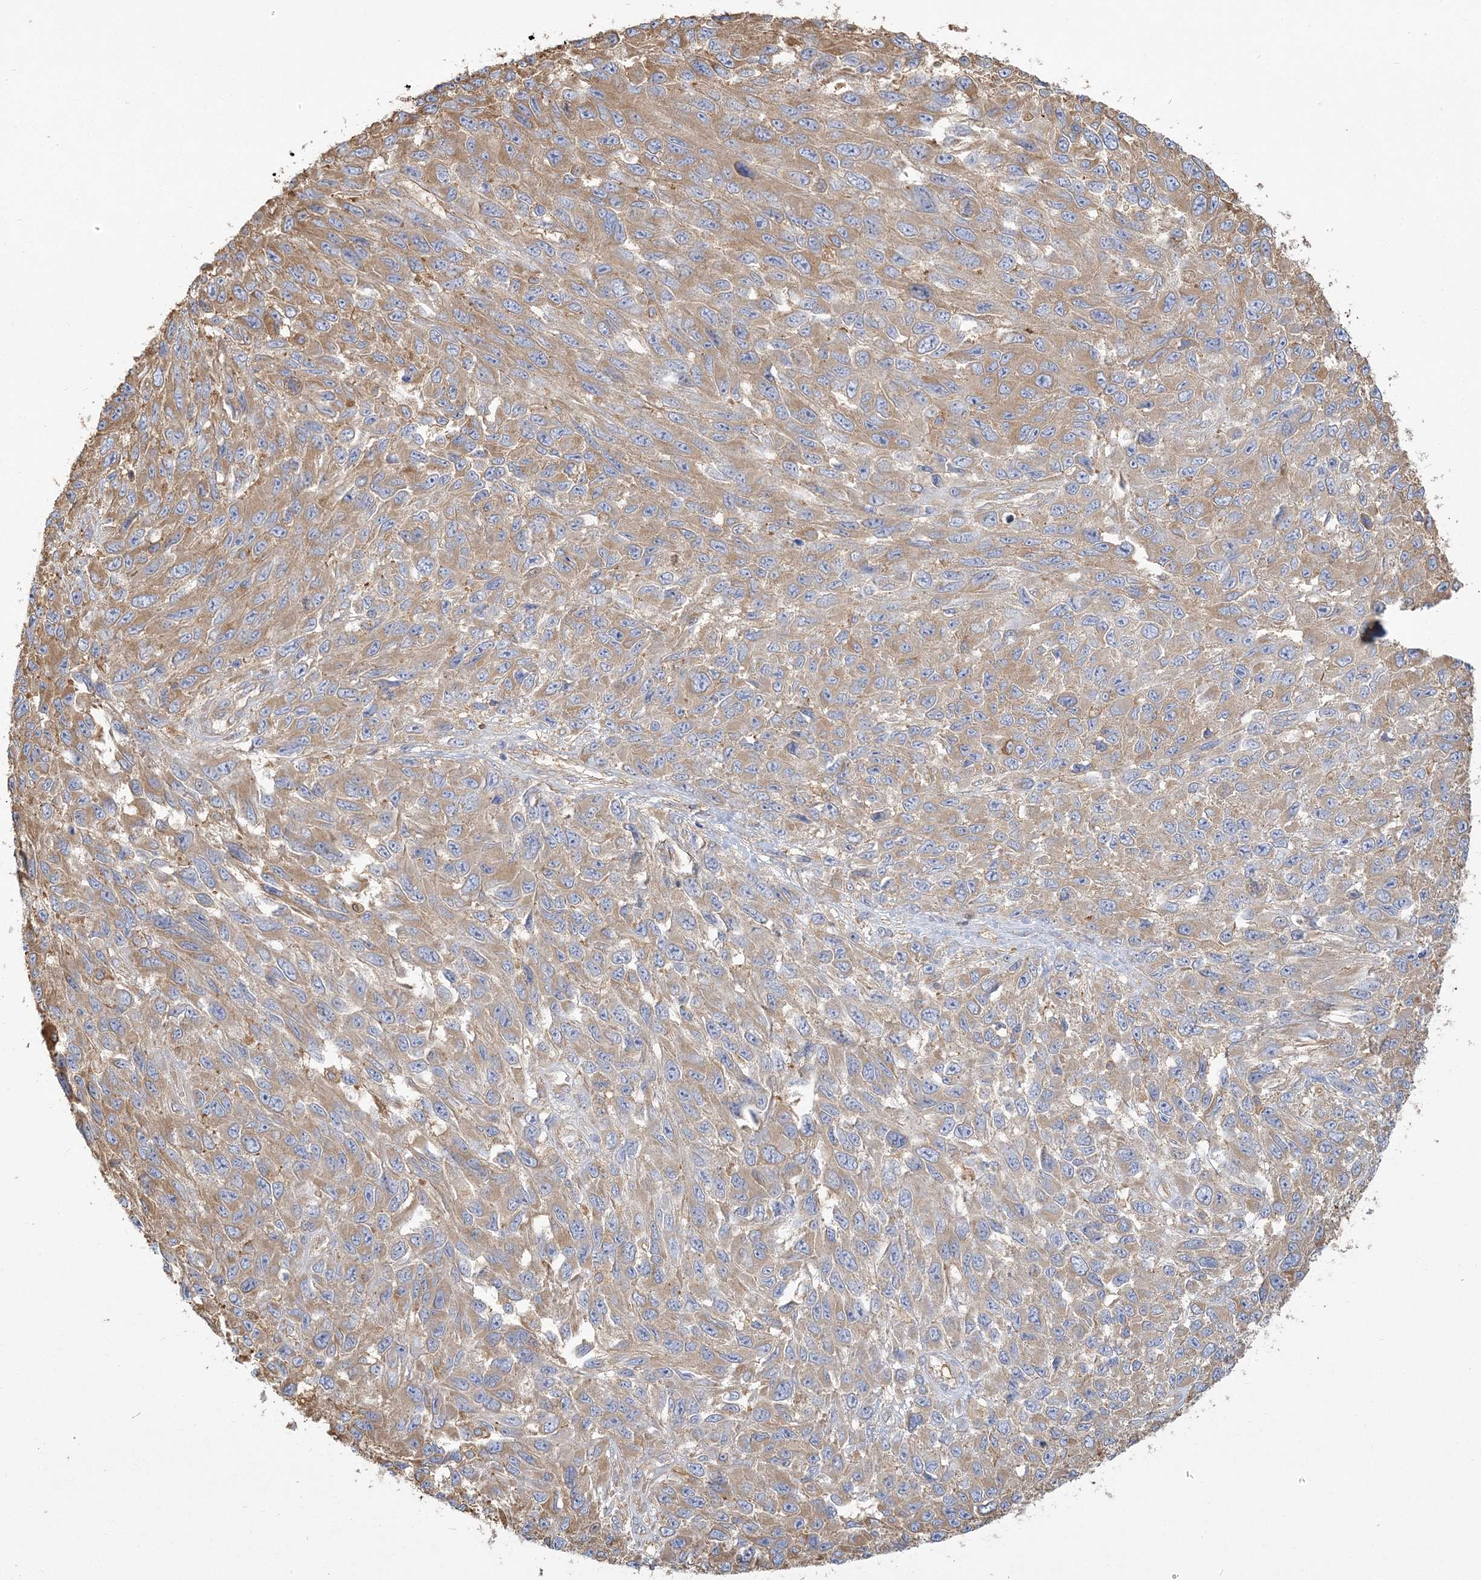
{"staining": {"intensity": "weak", "quantity": ">75%", "location": "cytoplasmic/membranous"}, "tissue": "melanoma", "cell_type": "Tumor cells", "image_type": "cancer", "snomed": [{"axis": "morphology", "description": "Malignant melanoma, NOS"}, {"axis": "topography", "description": "Skin"}], "caption": "Immunohistochemical staining of human melanoma exhibits low levels of weak cytoplasmic/membranous staining in approximately >75% of tumor cells.", "gene": "ANKS1A", "patient": {"sex": "female", "age": 96}}